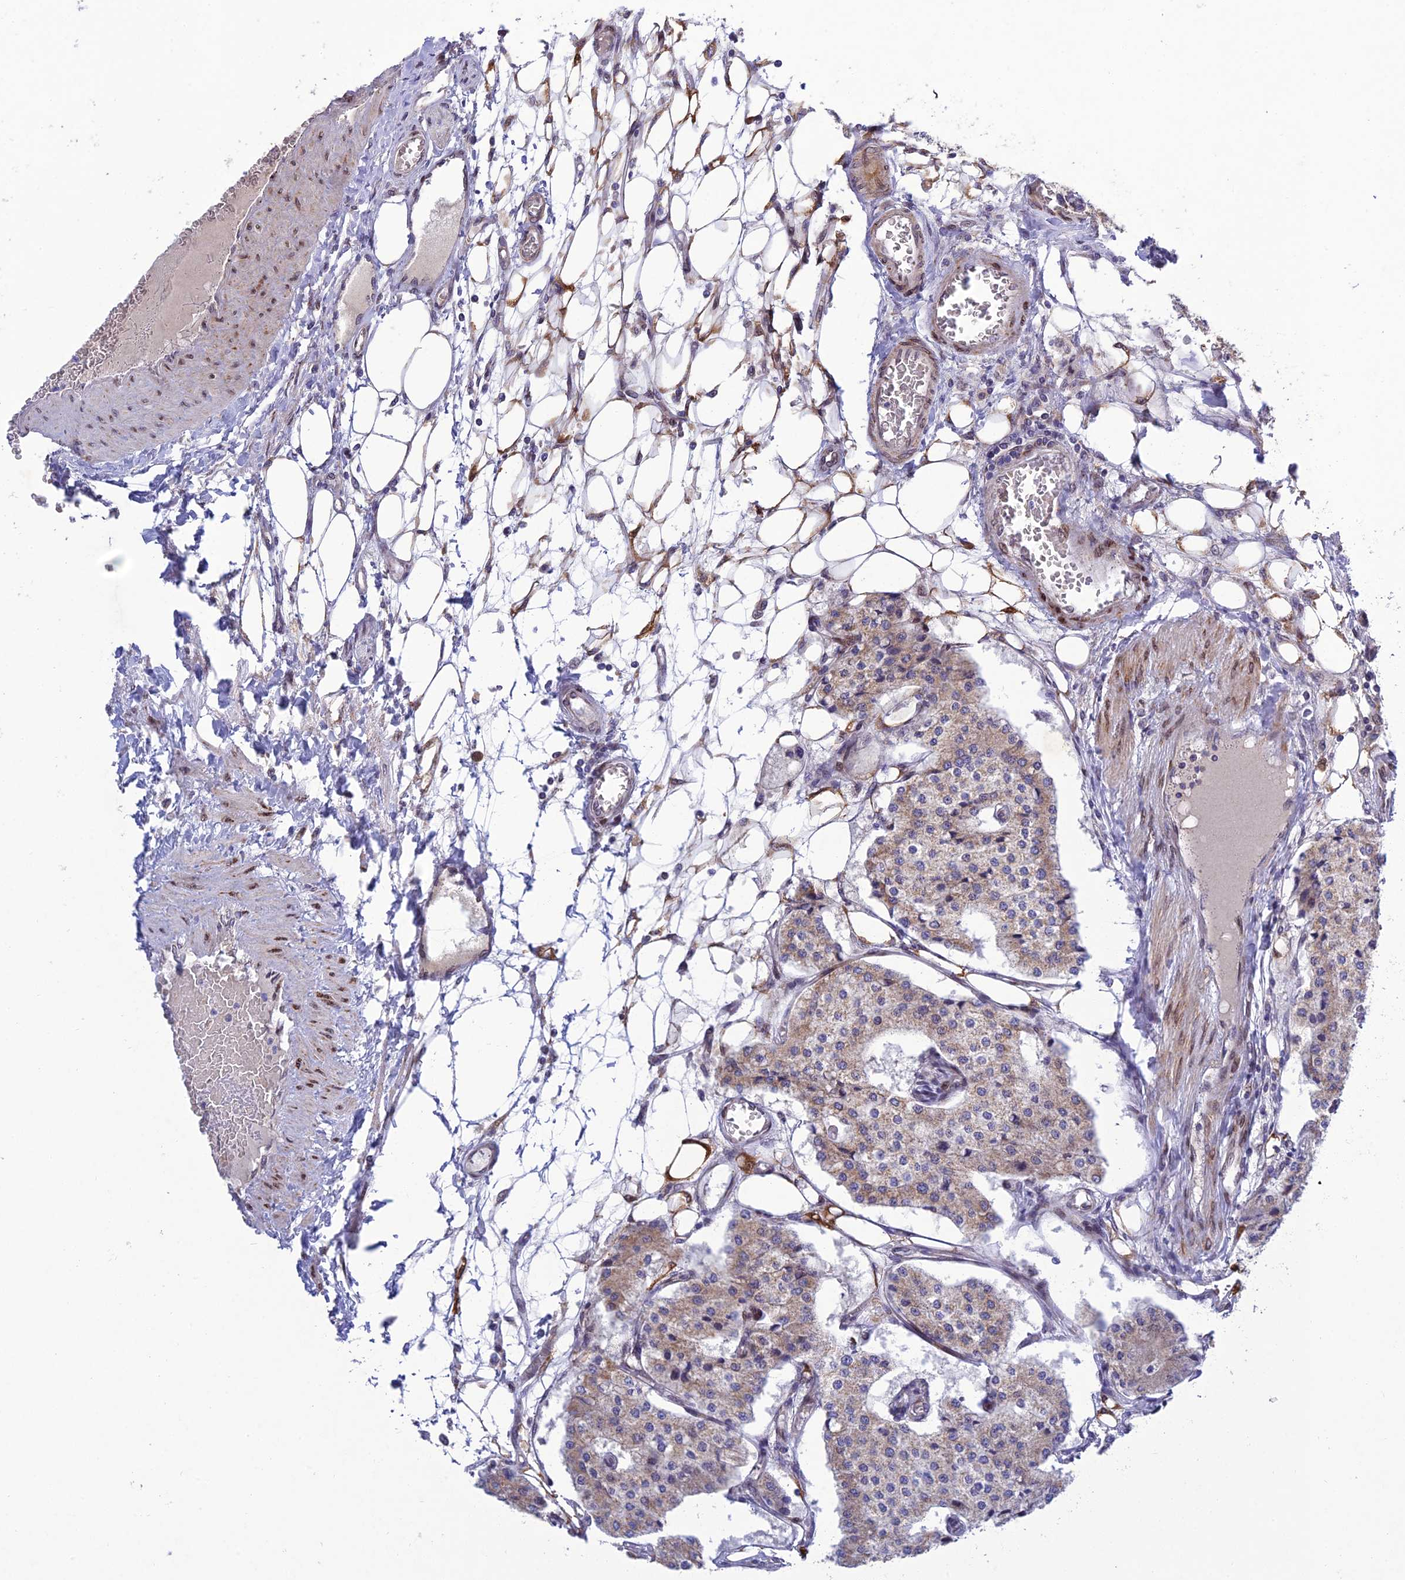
{"staining": {"intensity": "weak", "quantity": ">75%", "location": "cytoplasmic/membranous"}, "tissue": "carcinoid", "cell_type": "Tumor cells", "image_type": "cancer", "snomed": [{"axis": "morphology", "description": "Carcinoid, malignant, NOS"}, {"axis": "topography", "description": "Colon"}], "caption": "Immunohistochemical staining of human malignant carcinoid reveals low levels of weak cytoplasmic/membranous protein expression in about >75% of tumor cells.", "gene": "MGAT2", "patient": {"sex": "female", "age": 52}}